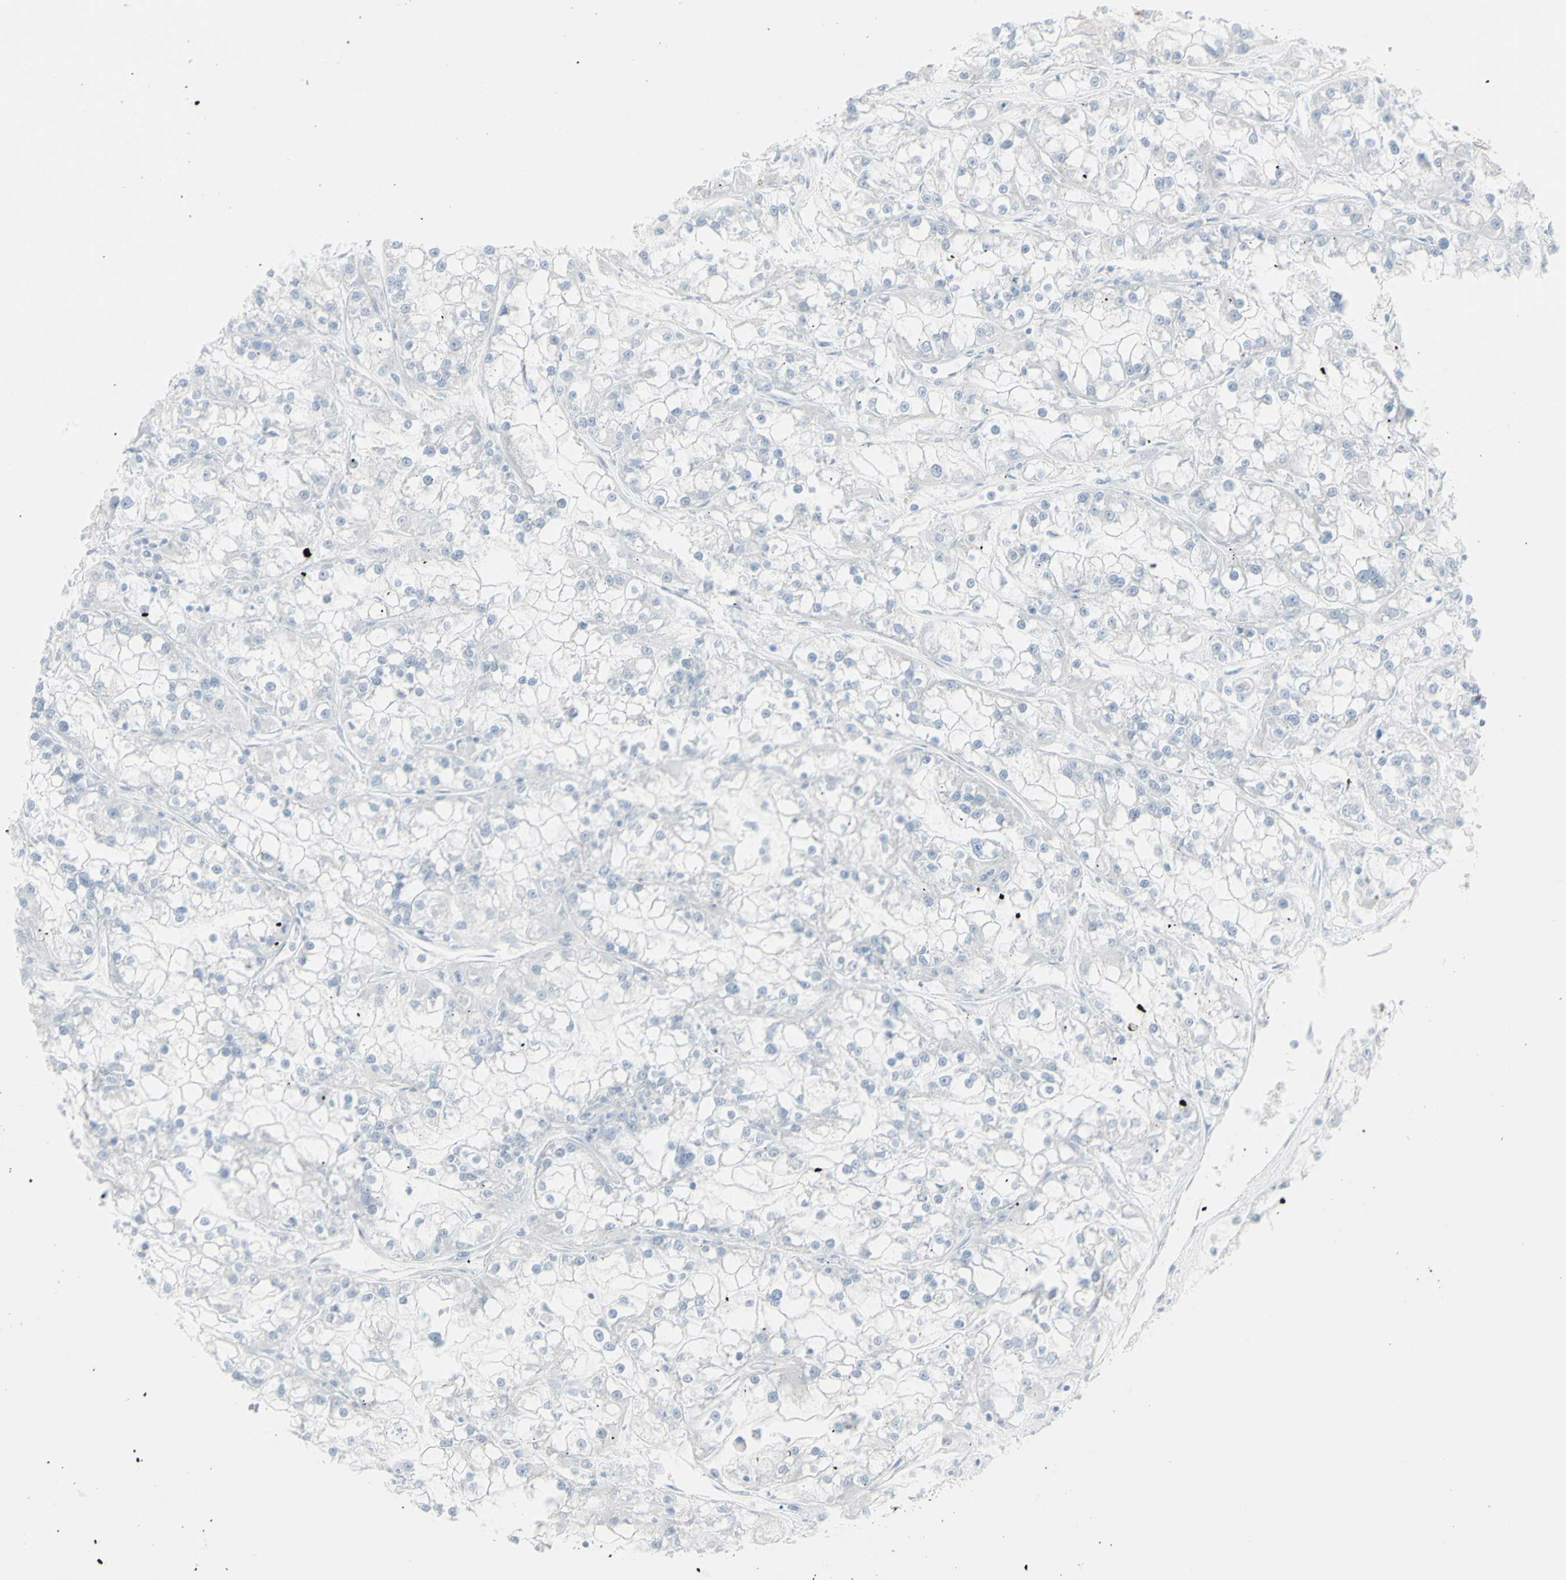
{"staining": {"intensity": "negative", "quantity": "none", "location": "none"}, "tissue": "renal cancer", "cell_type": "Tumor cells", "image_type": "cancer", "snomed": [{"axis": "morphology", "description": "Adenocarcinoma, NOS"}, {"axis": "topography", "description": "Kidney"}], "caption": "High power microscopy photomicrograph of an IHC histopathology image of adenocarcinoma (renal), revealing no significant staining in tumor cells. (Brightfield microscopy of DAB (3,3'-diaminobenzidine) IHC at high magnification).", "gene": "ENSG00000198211", "patient": {"sex": "female", "age": 52}}